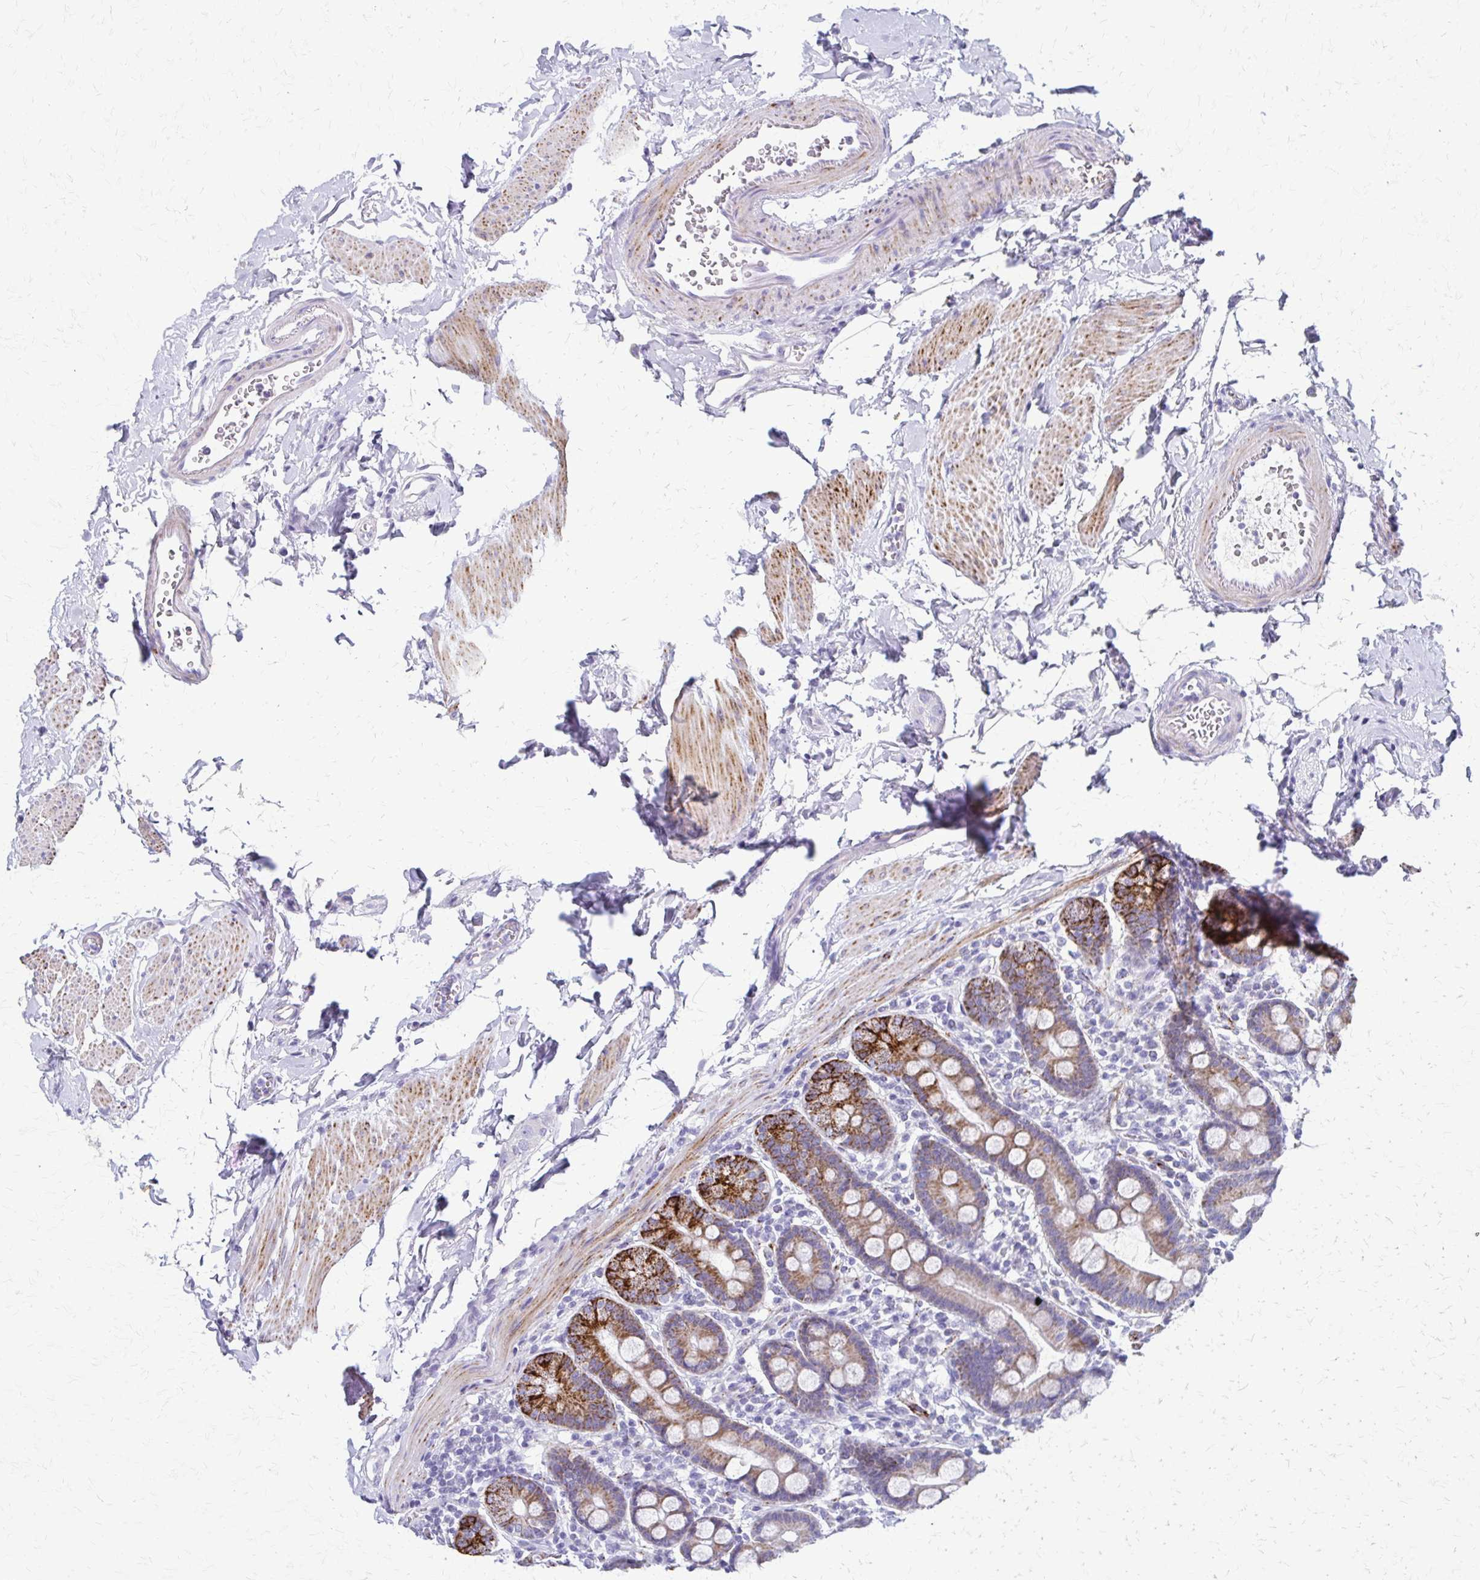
{"staining": {"intensity": "strong", "quantity": "<25%", "location": "cytoplasmic/membranous"}, "tissue": "duodenum", "cell_type": "Glandular cells", "image_type": "normal", "snomed": [{"axis": "morphology", "description": "Normal tissue, NOS"}, {"axis": "topography", "description": "Pancreas"}, {"axis": "topography", "description": "Duodenum"}], "caption": "Duodenum stained for a protein reveals strong cytoplasmic/membranous positivity in glandular cells. The staining was performed using DAB to visualize the protein expression in brown, while the nuclei were stained in blue with hematoxylin (Magnification: 20x).", "gene": "ZSCAN5B", "patient": {"sex": "male", "age": 59}}